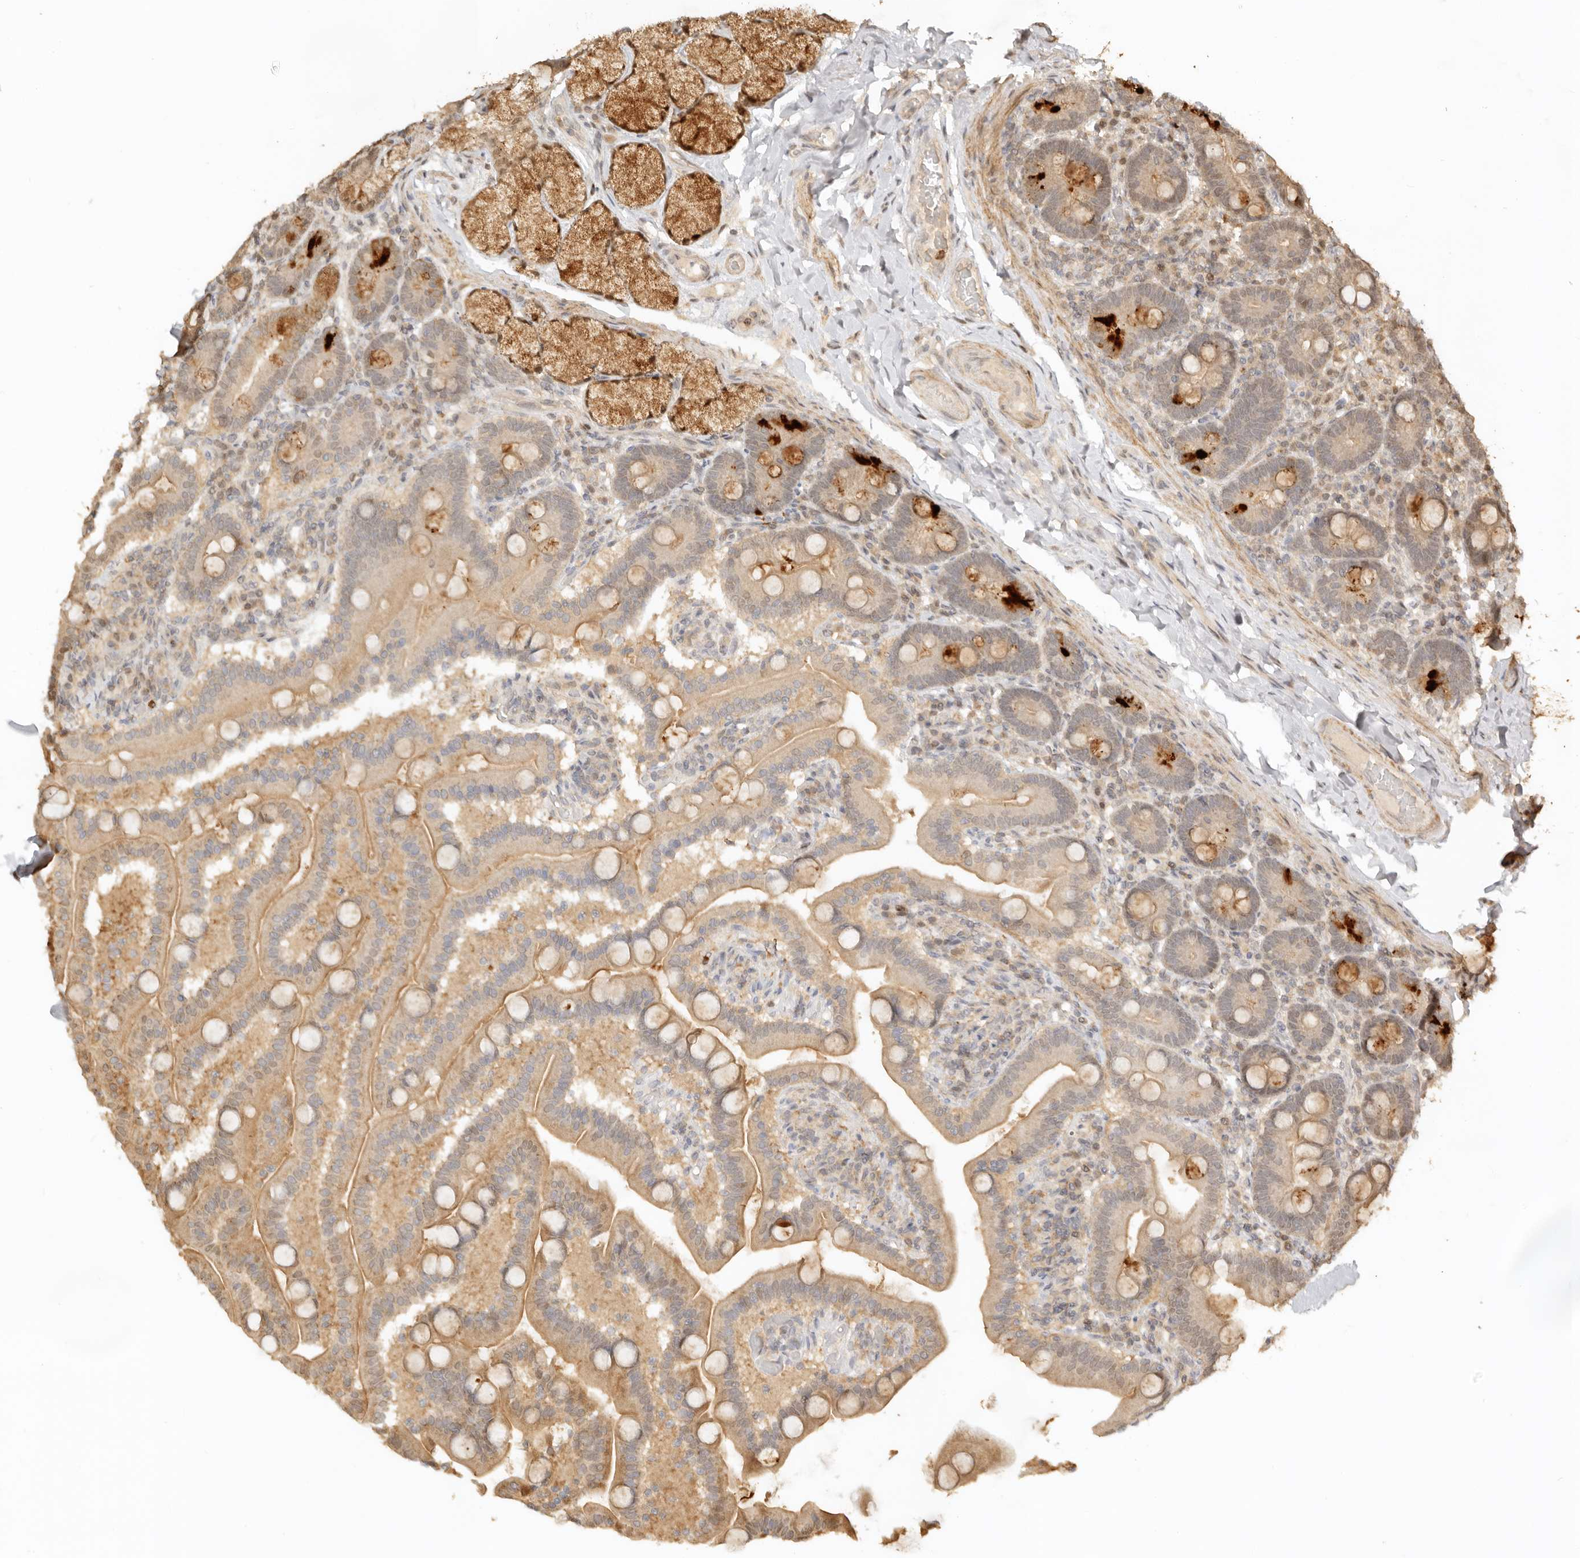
{"staining": {"intensity": "strong", "quantity": "<25%", "location": "cytoplasmic/membranous,nuclear"}, "tissue": "duodenum", "cell_type": "Glandular cells", "image_type": "normal", "snomed": [{"axis": "morphology", "description": "Normal tissue, NOS"}, {"axis": "topography", "description": "Duodenum"}], "caption": "Benign duodenum shows strong cytoplasmic/membranous,nuclear expression in about <25% of glandular cells The staining was performed using DAB (3,3'-diaminobenzidine) to visualize the protein expression in brown, while the nuclei were stained in blue with hematoxylin (Magnification: 20x)..", "gene": "KIF2B", "patient": {"sex": "male", "age": 54}}